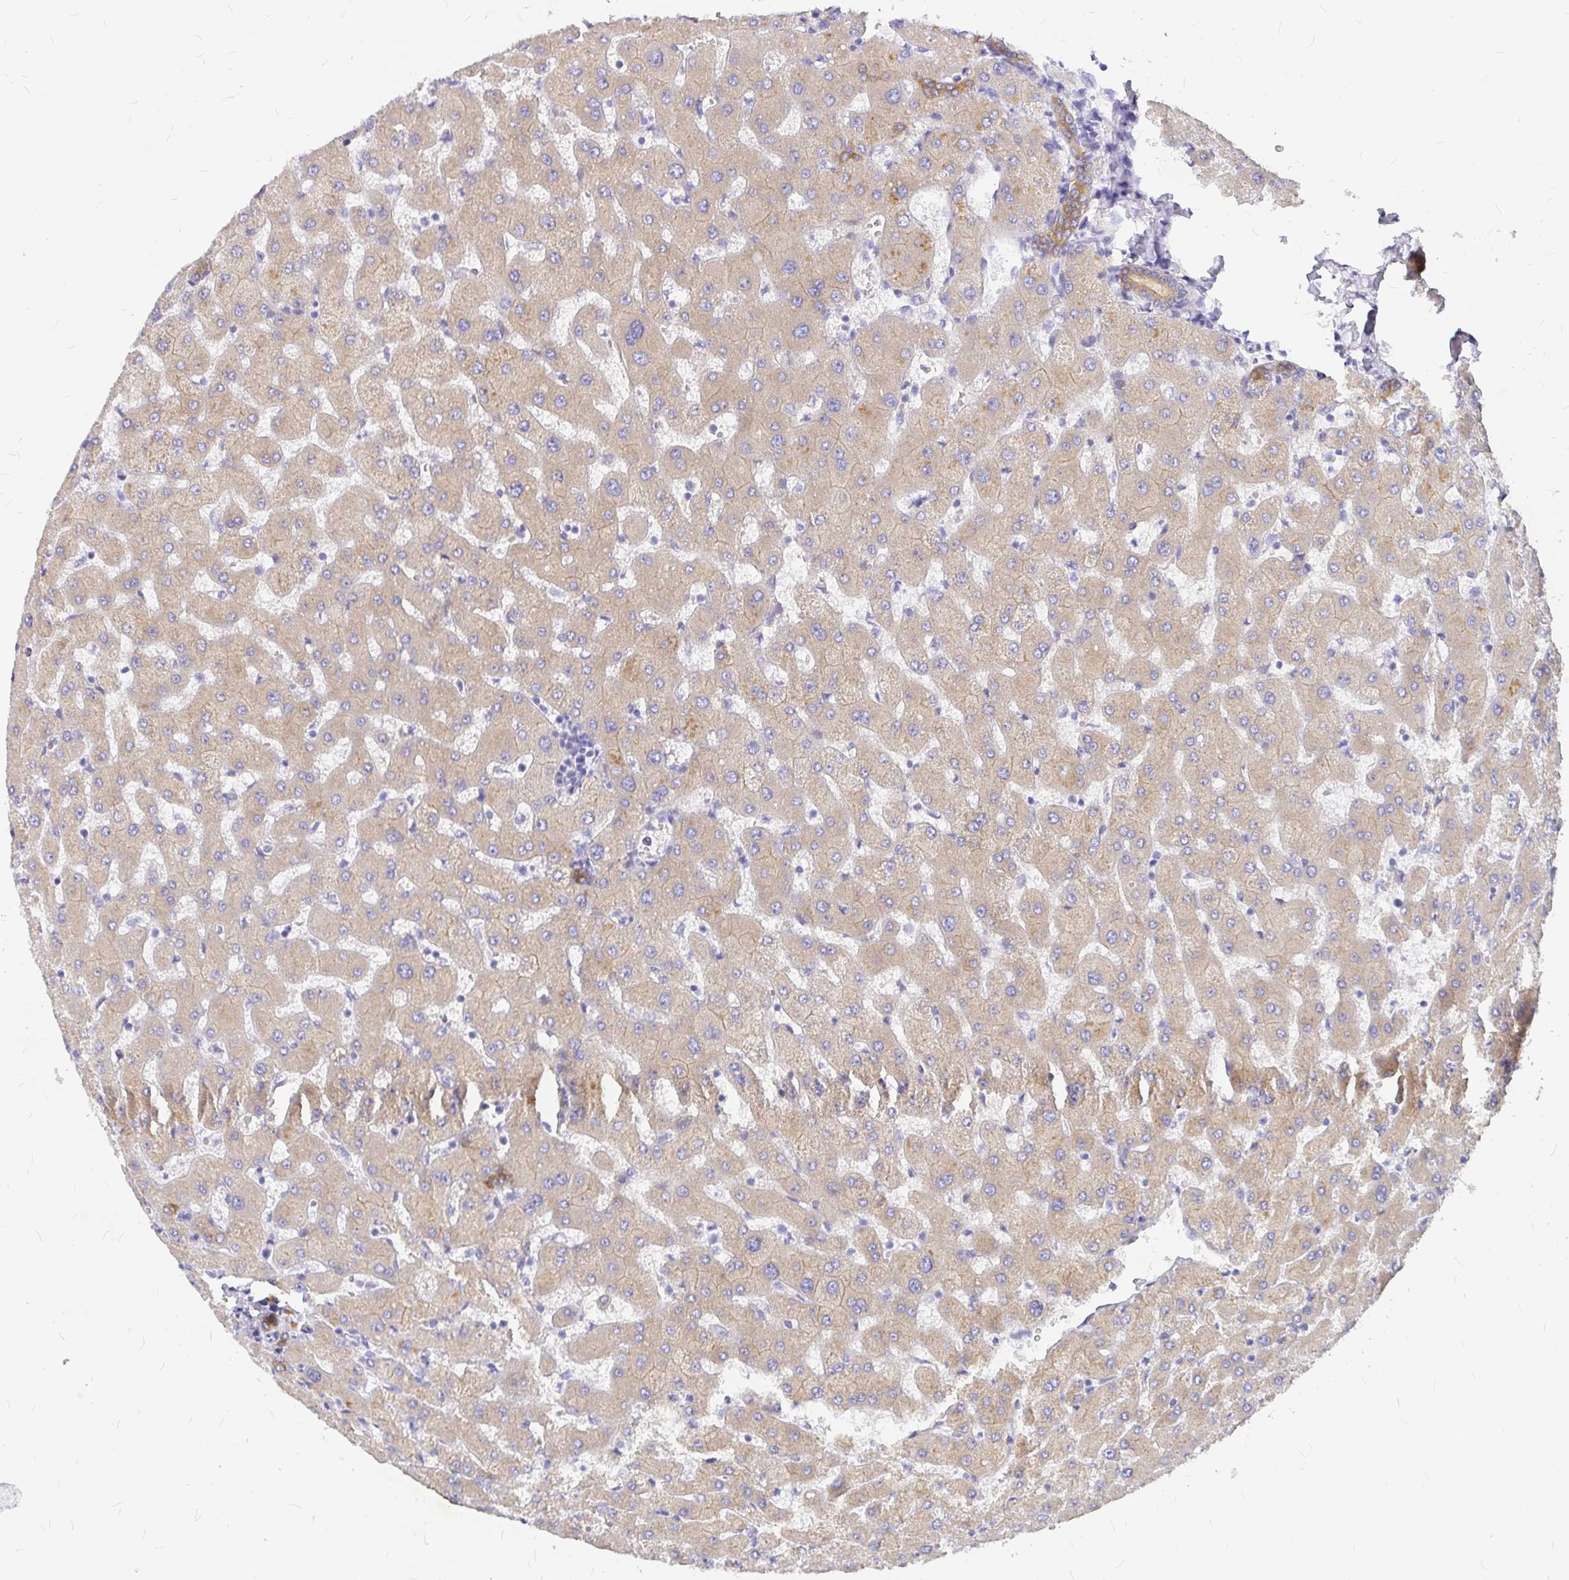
{"staining": {"intensity": "moderate", "quantity": ">75%", "location": "cytoplasmic/membranous"}, "tissue": "liver", "cell_type": "Cholangiocytes", "image_type": "normal", "snomed": [{"axis": "morphology", "description": "Normal tissue, NOS"}, {"axis": "topography", "description": "Liver"}], "caption": "Protein expression analysis of benign liver shows moderate cytoplasmic/membranous expression in about >75% of cholangiocytes.", "gene": "MYO1B", "patient": {"sex": "female", "age": 63}}